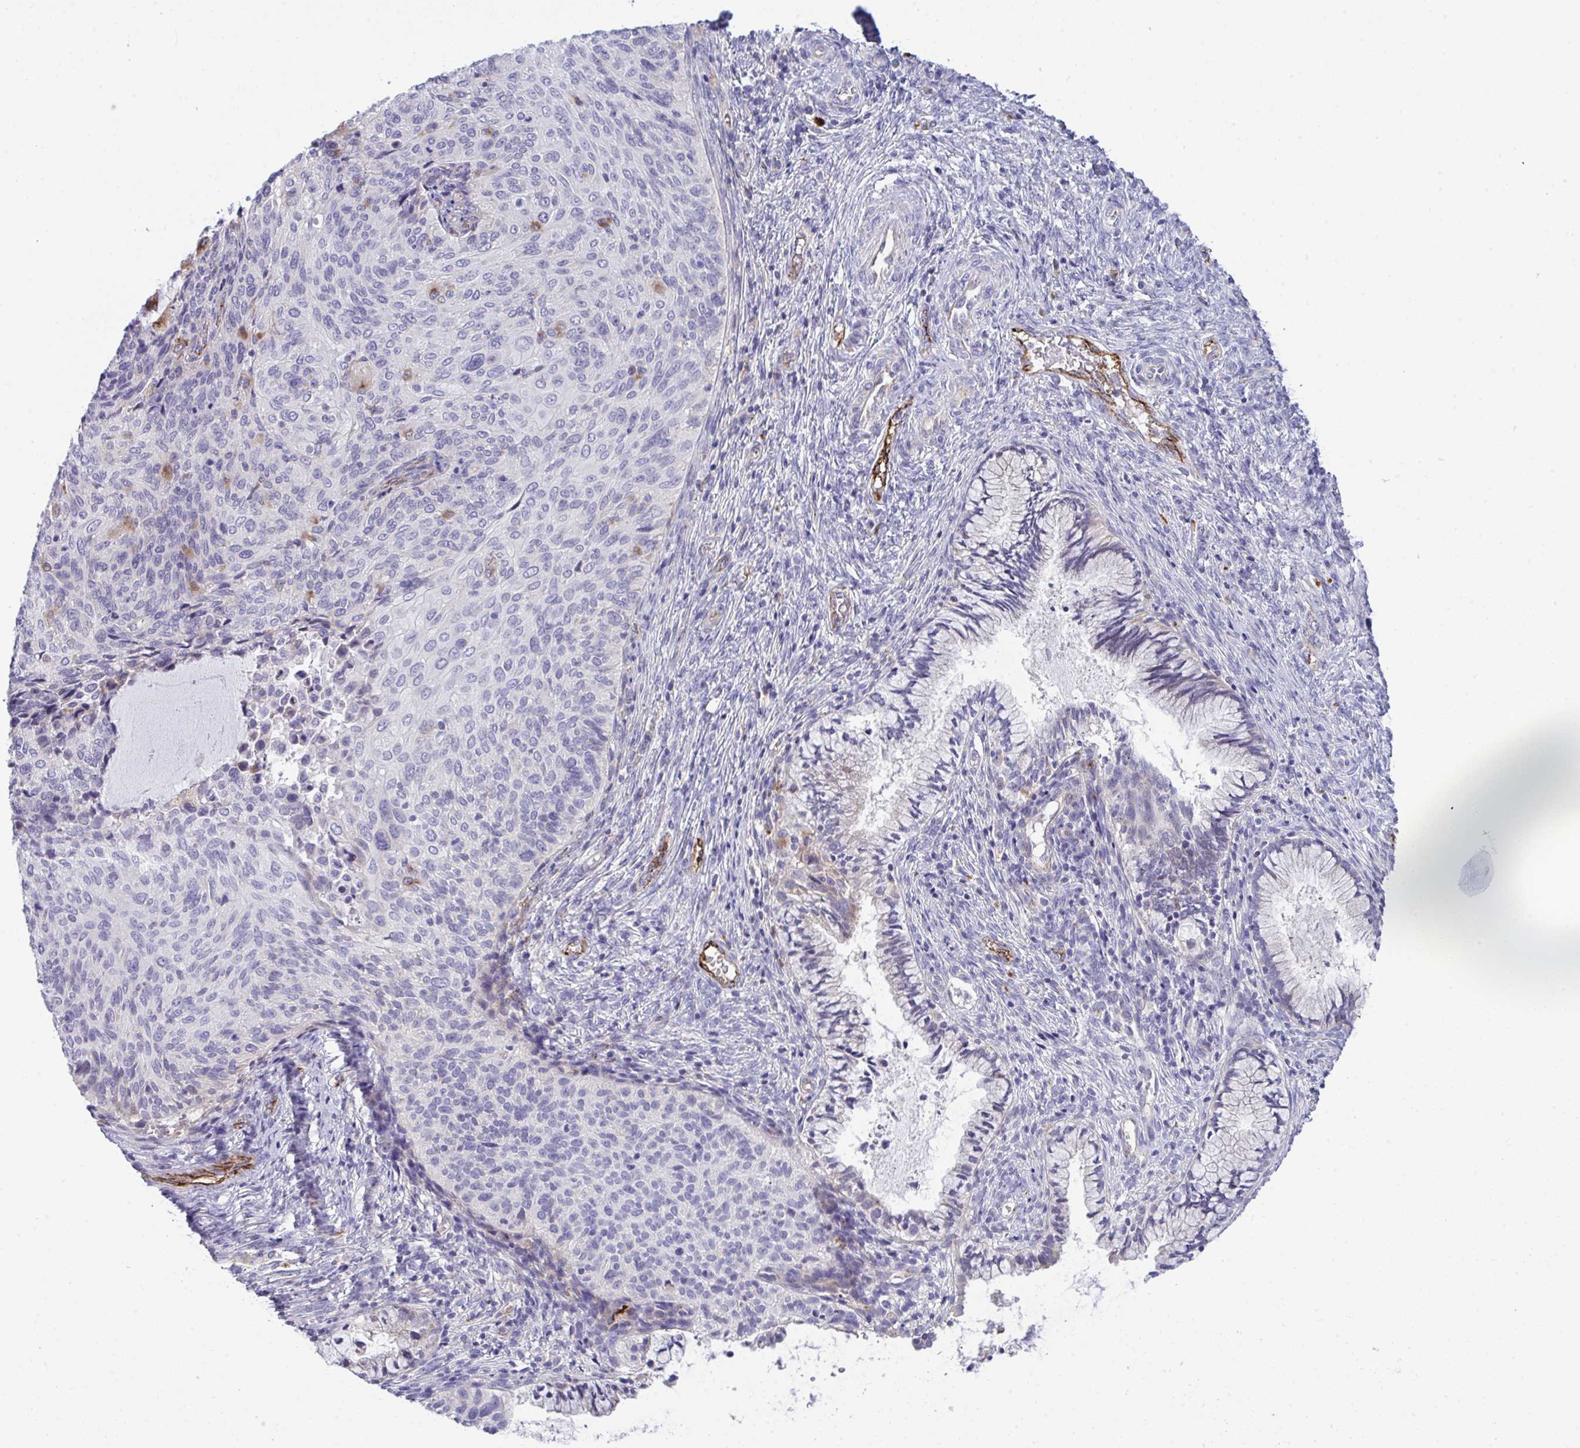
{"staining": {"intensity": "negative", "quantity": "none", "location": "none"}, "tissue": "cervical cancer", "cell_type": "Tumor cells", "image_type": "cancer", "snomed": [{"axis": "morphology", "description": "Squamous cell carcinoma, NOS"}, {"axis": "topography", "description": "Cervix"}], "caption": "This is an immunohistochemistry photomicrograph of human squamous cell carcinoma (cervical). There is no positivity in tumor cells.", "gene": "TOR1AIP2", "patient": {"sex": "female", "age": 49}}